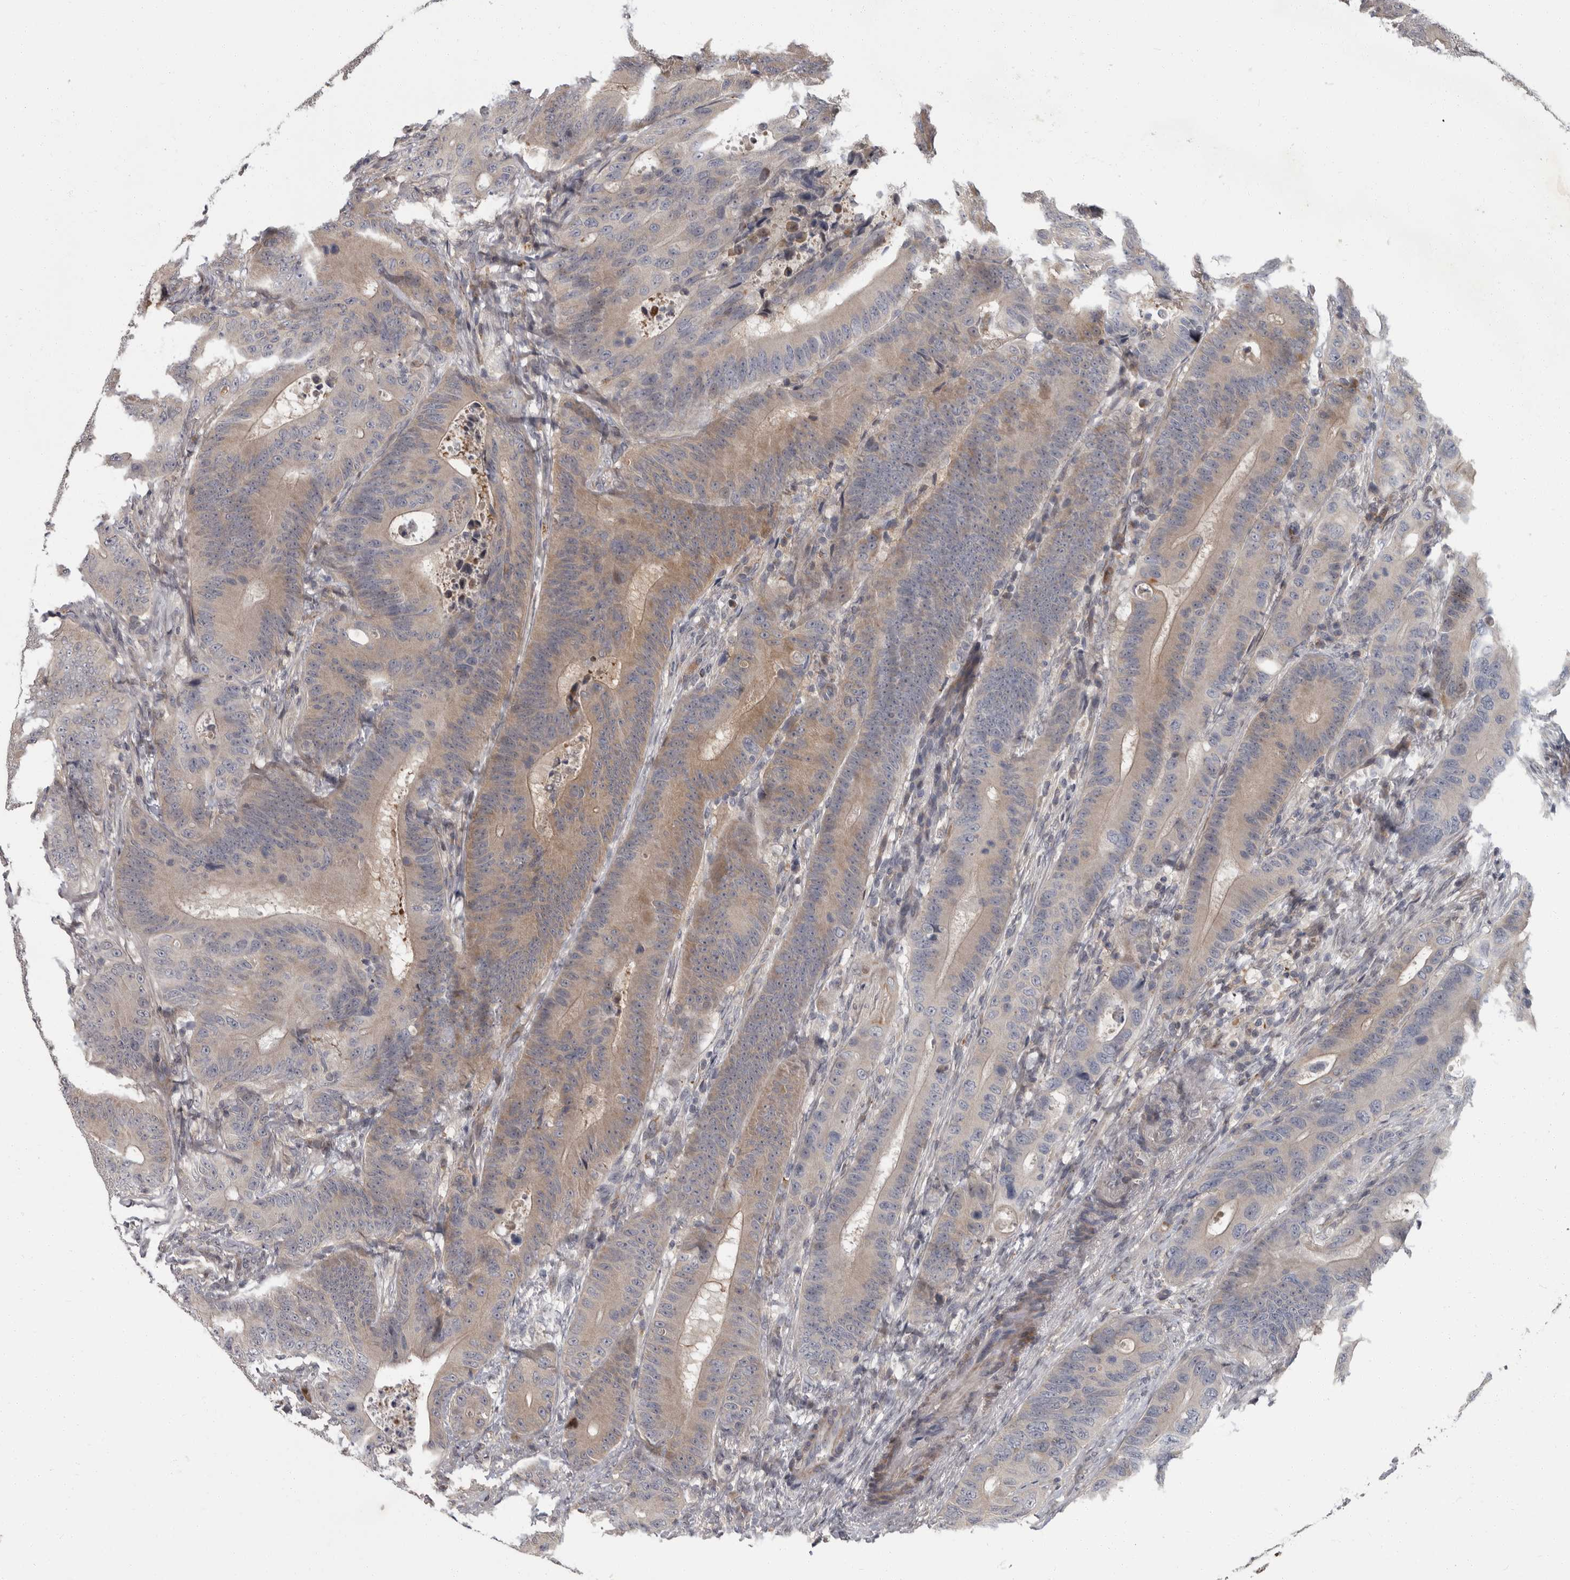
{"staining": {"intensity": "weak", "quantity": "25%-75%", "location": "cytoplasmic/membranous"}, "tissue": "colorectal cancer", "cell_type": "Tumor cells", "image_type": "cancer", "snomed": [{"axis": "morphology", "description": "Adenocarcinoma, NOS"}, {"axis": "topography", "description": "Colon"}], "caption": "Protein expression analysis of adenocarcinoma (colorectal) demonstrates weak cytoplasmic/membranous staining in about 25%-75% of tumor cells. (Stains: DAB (3,3'-diaminobenzidine) in brown, nuclei in blue, Microscopy: brightfield microscopy at high magnification).", "gene": "PDE7A", "patient": {"sex": "male", "age": 83}}